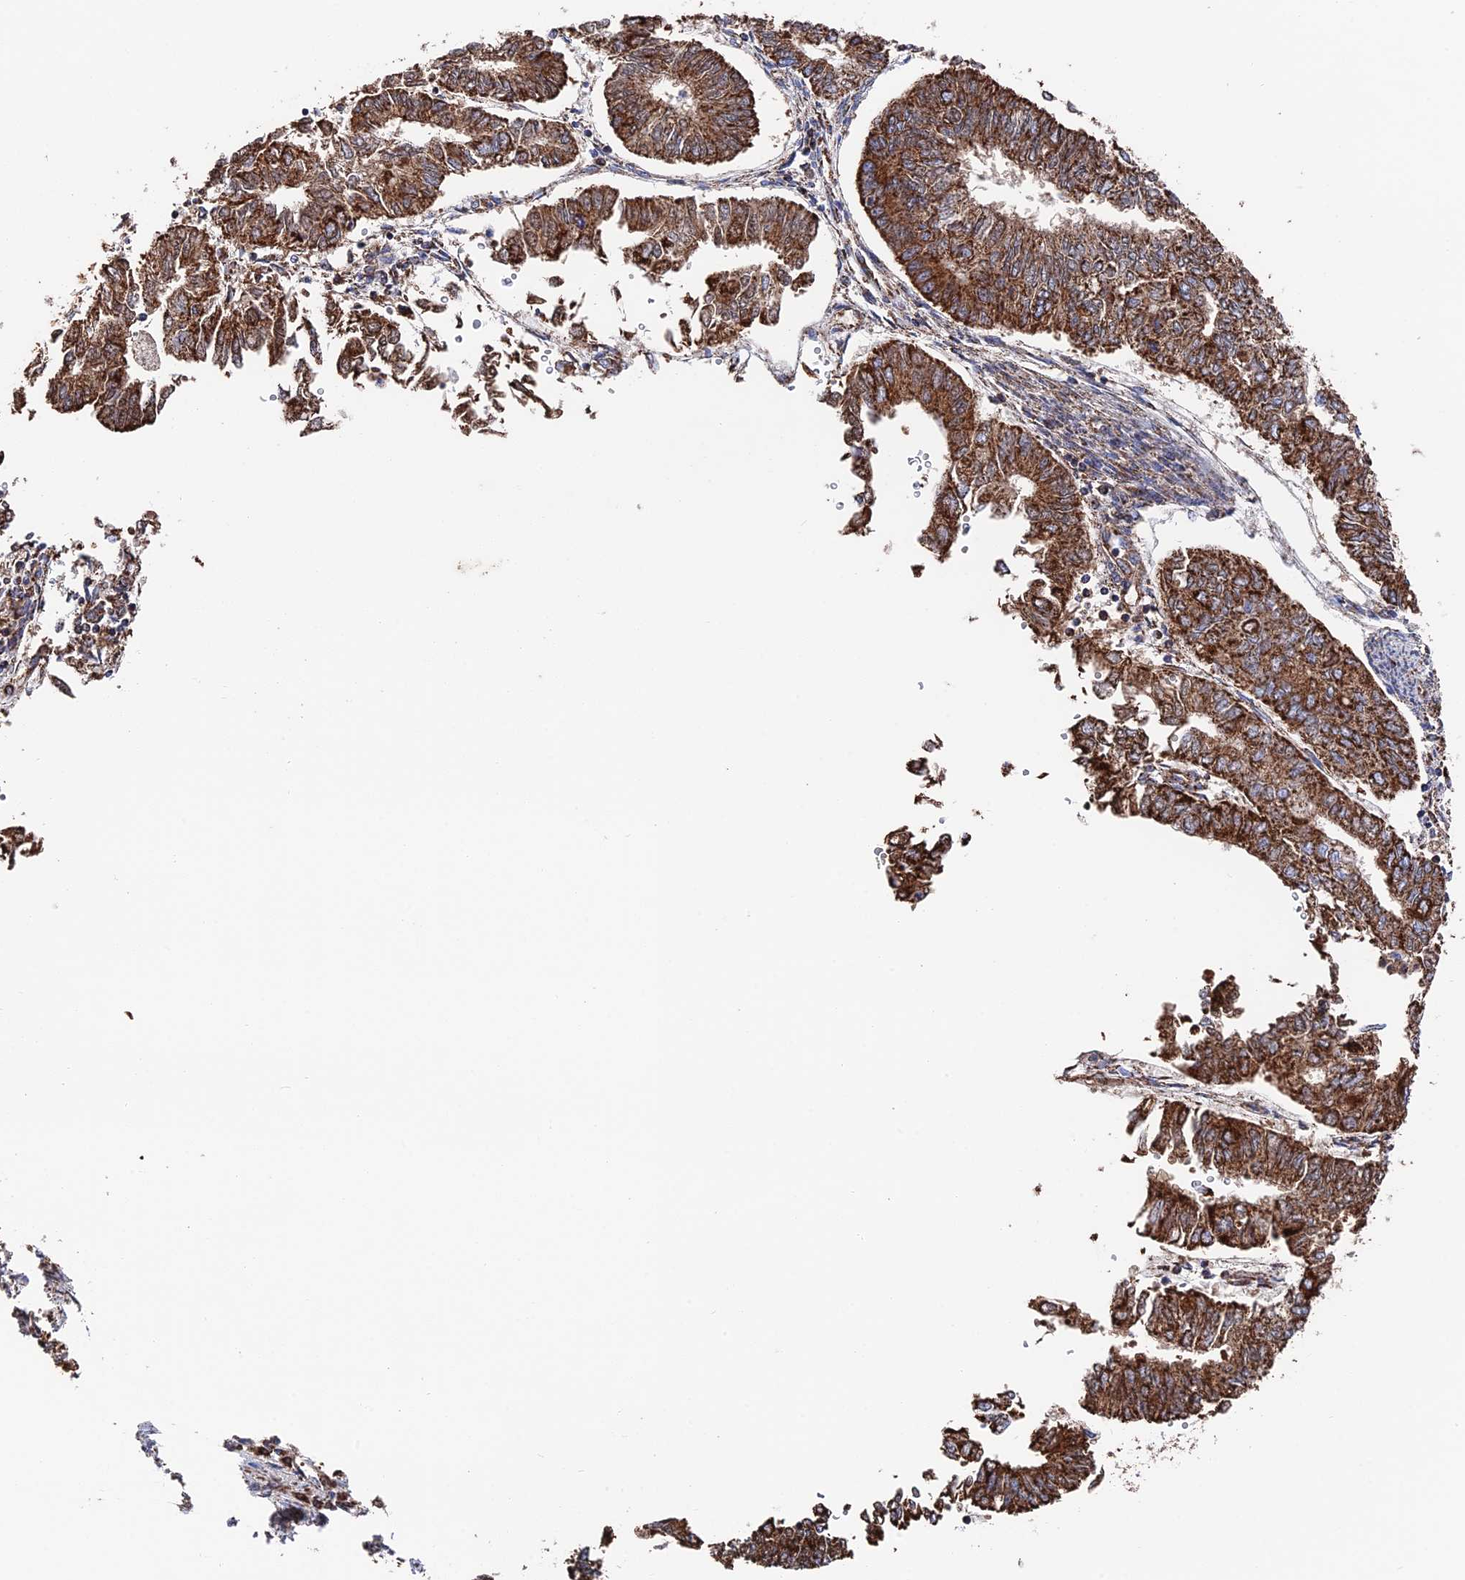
{"staining": {"intensity": "strong", "quantity": ">75%", "location": "cytoplasmic/membranous"}, "tissue": "endometrial cancer", "cell_type": "Tumor cells", "image_type": "cancer", "snomed": [{"axis": "morphology", "description": "Adenocarcinoma, NOS"}, {"axis": "topography", "description": "Endometrium"}], "caption": "Endometrial adenocarcinoma was stained to show a protein in brown. There is high levels of strong cytoplasmic/membranous expression in approximately >75% of tumor cells. The protein is stained brown, and the nuclei are stained in blue (DAB (3,3'-diaminobenzidine) IHC with brightfield microscopy, high magnification).", "gene": "HAUS8", "patient": {"sex": "female", "age": 68}}